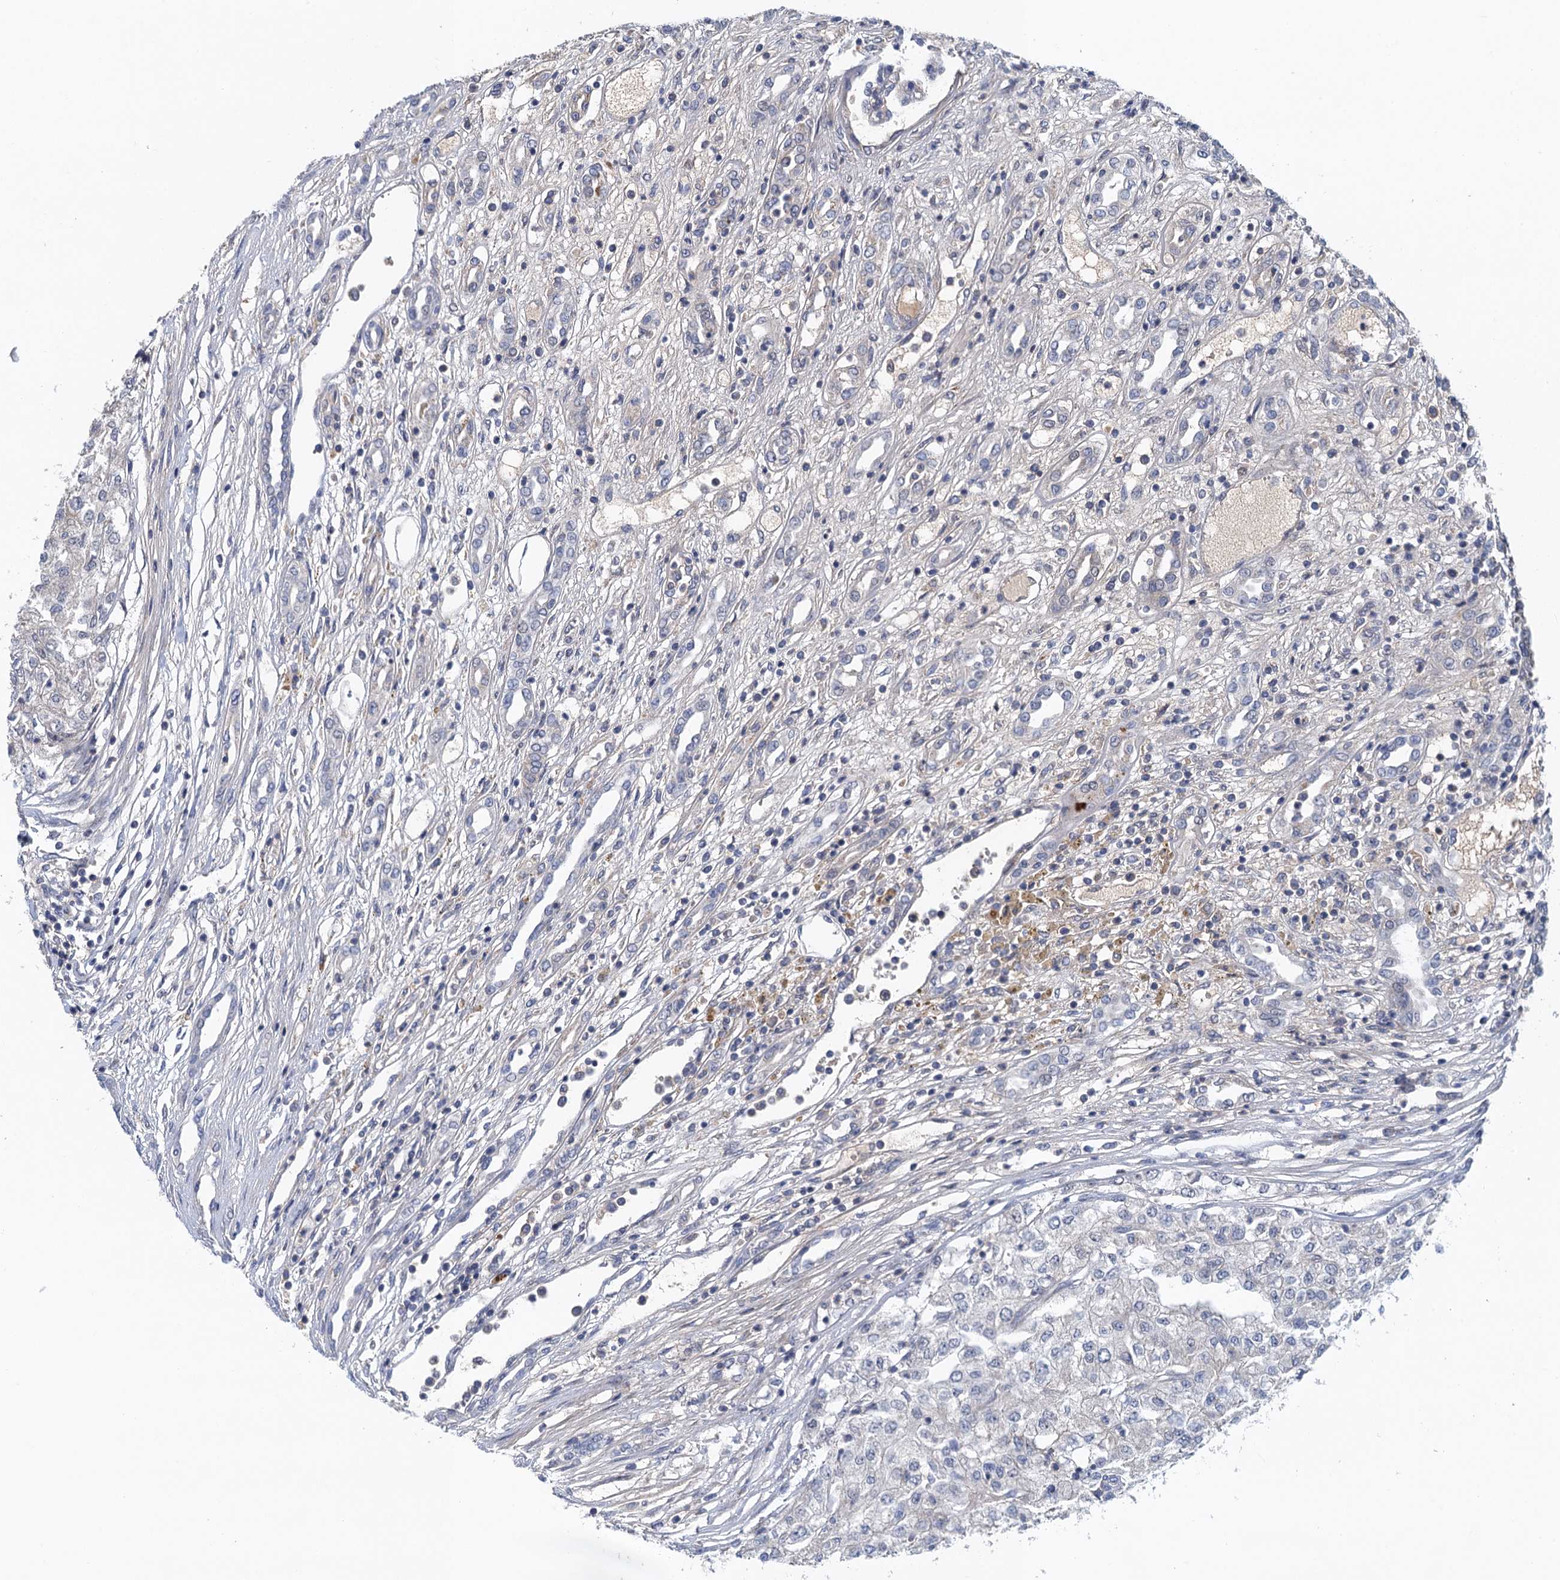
{"staining": {"intensity": "negative", "quantity": "none", "location": "none"}, "tissue": "renal cancer", "cell_type": "Tumor cells", "image_type": "cancer", "snomed": [{"axis": "morphology", "description": "Adenocarcinoma, NOS"}, {"axis": "topography", "description": "Kidney"}], "caption": "This is an immunohistochemistry photomicrograph of human renal adenocarcinoma. There is no staining in tumor cells.", "gene": "MDM1", "patient": {"sex": "female", "age": 54}}